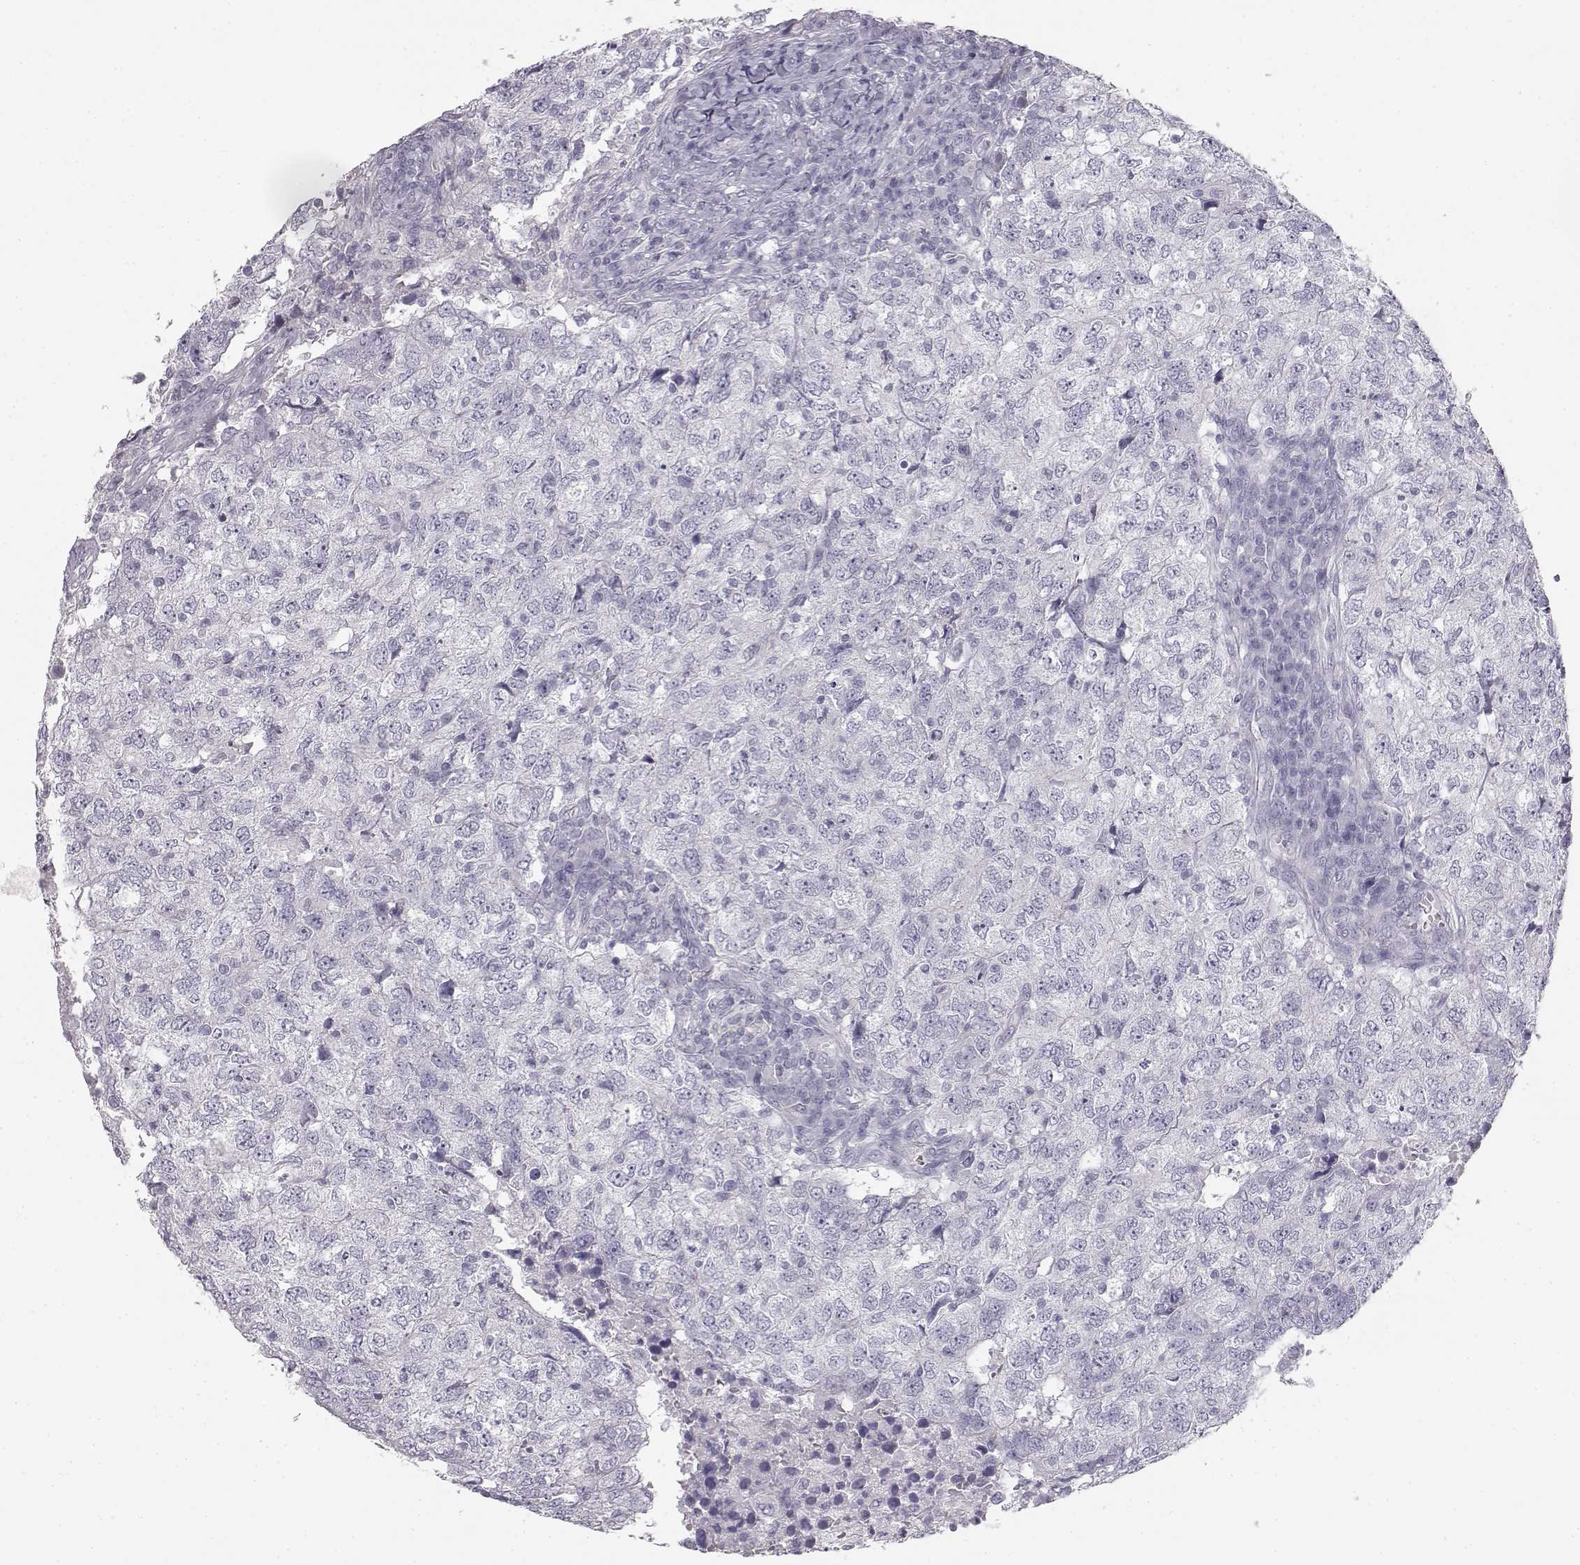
{"staining": {"intensity": "negative", "quantity": "none", "location": "none"}, "tissue": "breast cancer", "cell_type": "Tumor cells", "image_type": "cancer", "snomed": [{"axis": "morphology", "description": "Duct carcinoma"}, {"axis": "topography", "description": "Breast"}], "caption": "Protein analysis of breast invasive ductal carcinoma exhibits no significant staining in tumor cells.", "gene": "MYCBPAP", "patient": {"sex": "female", "age": 30}}